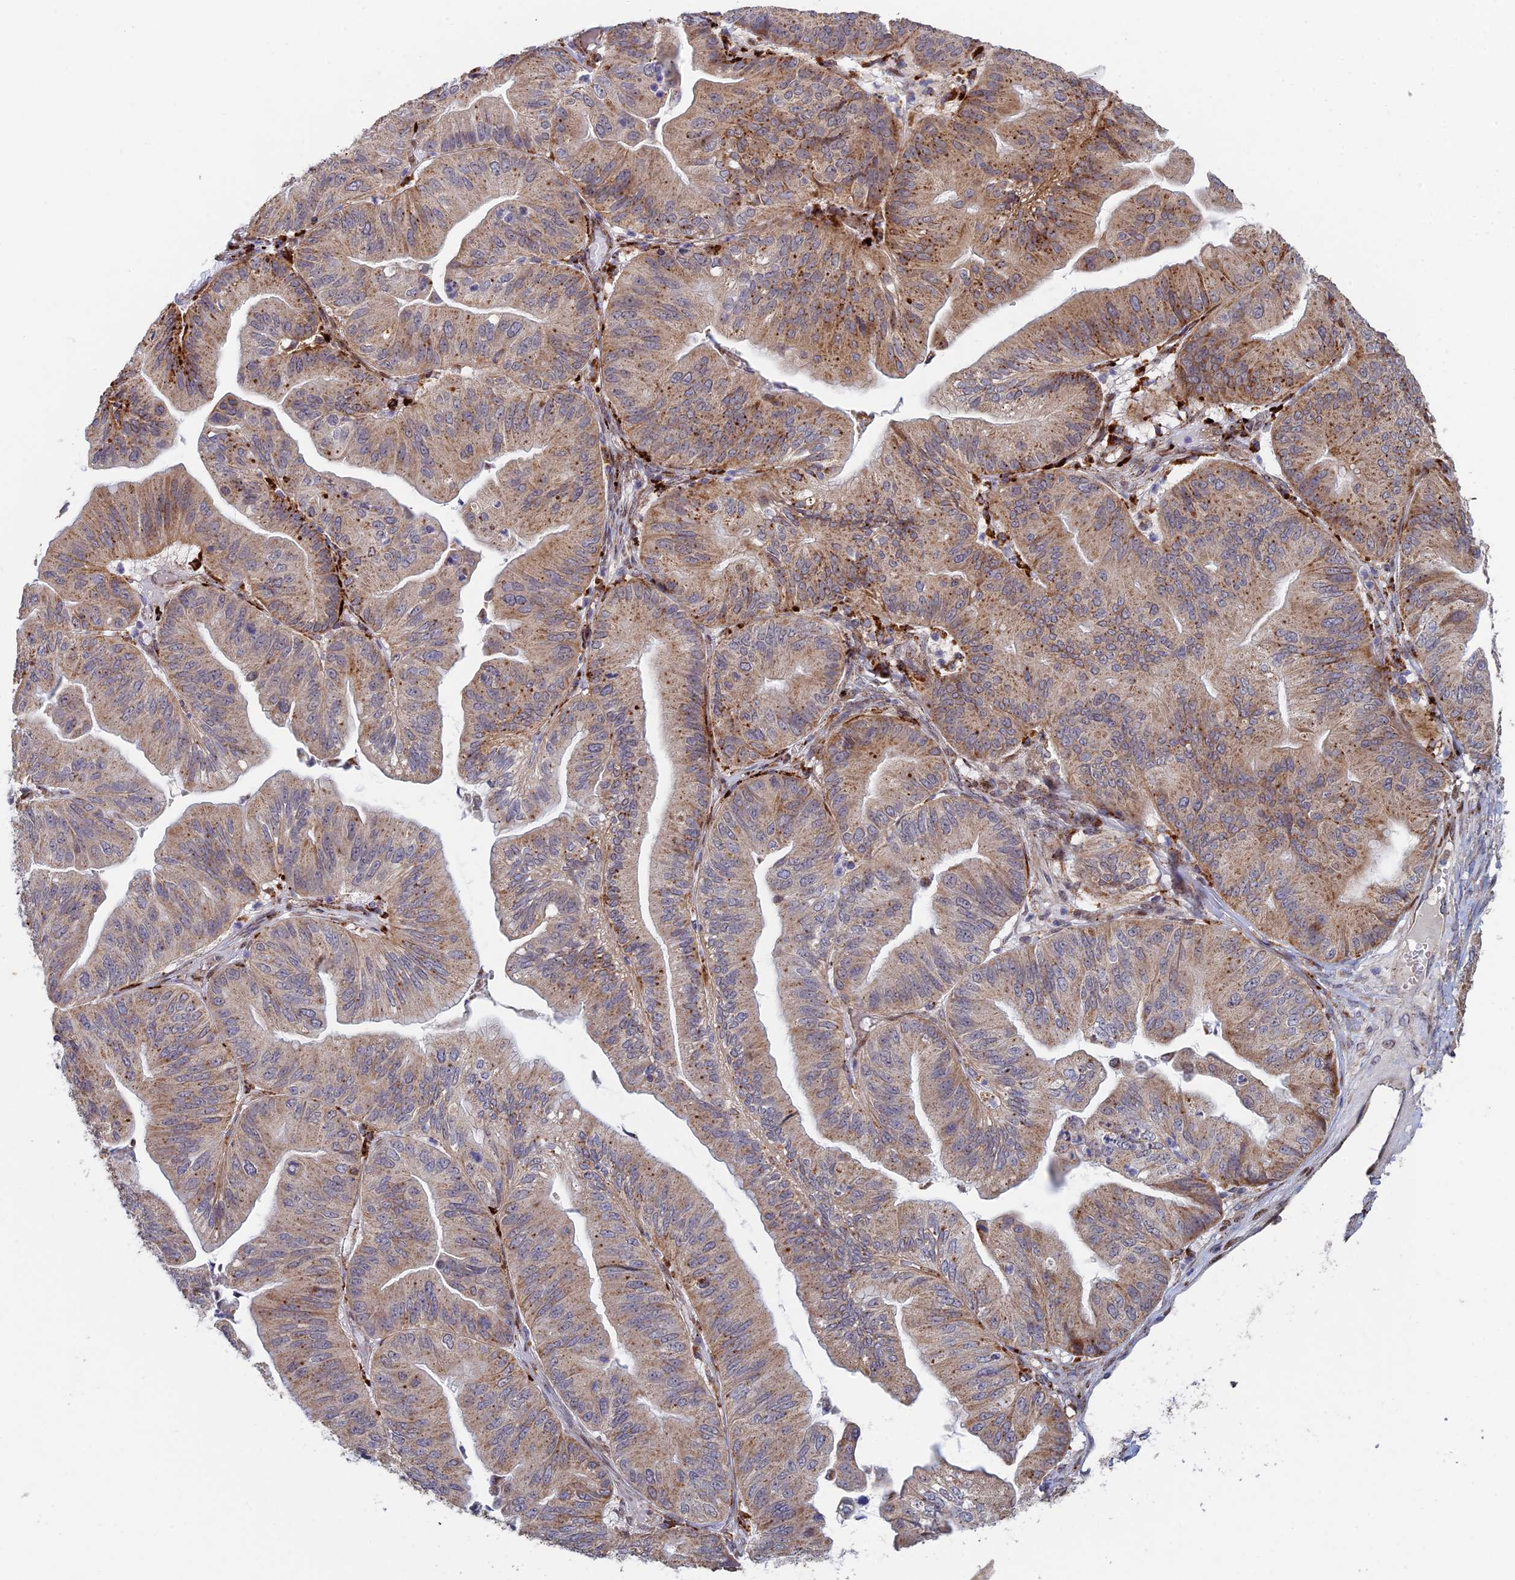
{"staining": {"intensity": "moderate", "quantity": ">75%", "location": "cytoplasmic/membranous"}, "tissue": "ovarian cancer", "cell_type": "Tumor cells", "image_type": "cancer", "snomed": [{"axis": "morphology", "description": "Cystadenocarcinoma, mucinous, NOS"}, {"axis": "topography", "description": "Ovary"}], "caption": "DAB immunohistochemical staining of human mucinous cystadenocarcinoma (ovarian) shows moderate cytoplasmic/membranous protein positivity in approximately >75% of tumor cells.", "gene": "FOXS1", "patient": {"sex": "female", "age": 61}}